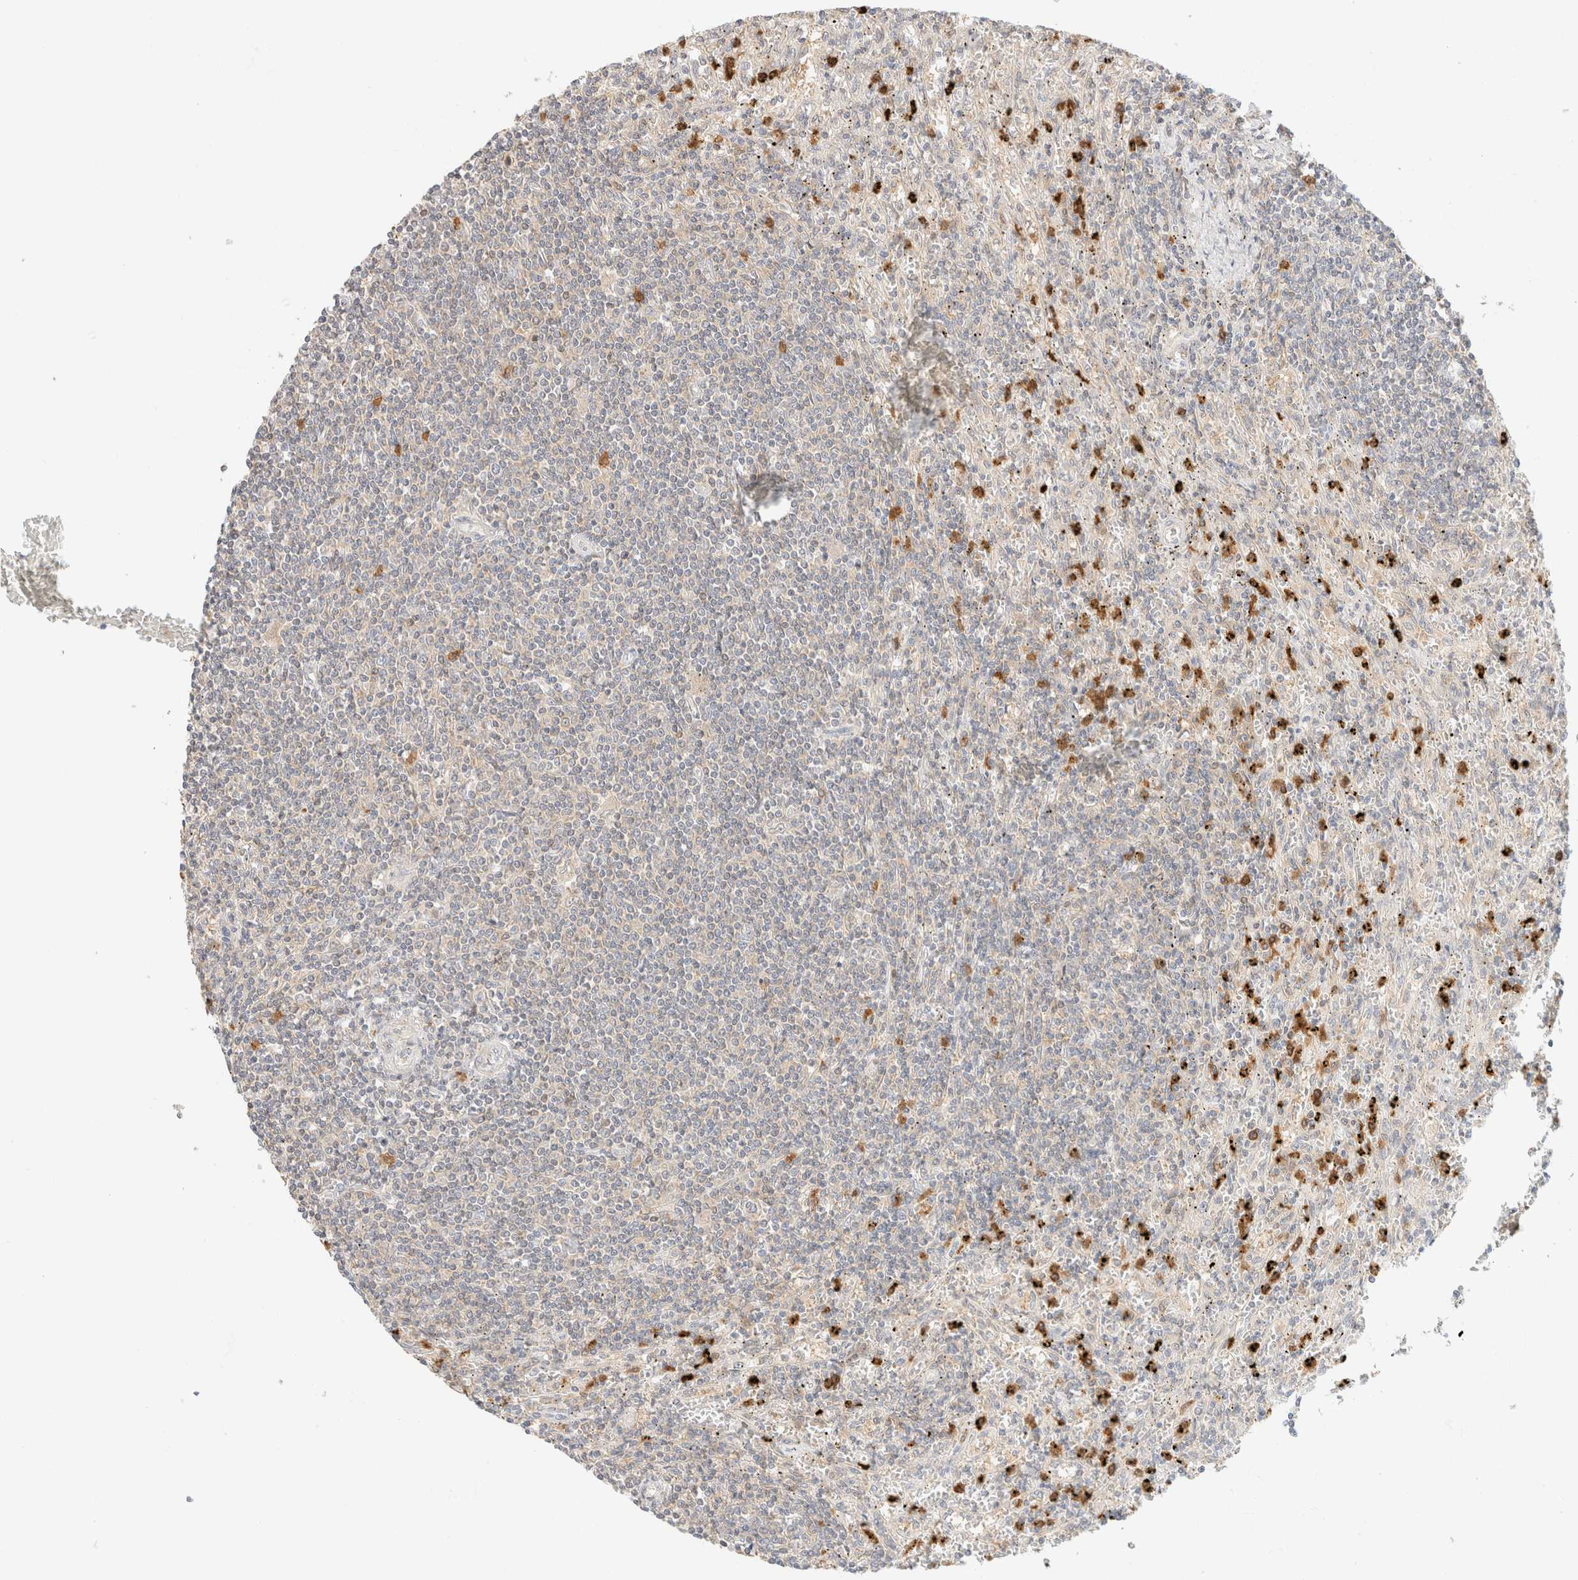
{"staining": {"intensity": "negative", "quantity": "none", "location": "none"}, "tissue": "lymphoma", "cell_type": "Tumor cells", "image_type": "cancer", "snomed": [{"axis": "morphology", "description": "Malignant lymphoma, non-Hodgkin's type, Low grade"}, {"axis": "topography", "description": "Spleen"}], "caption": "Lymphoma was stained to show a protein in brown. There is no significant positivity in tumor cells.", "gene": "GPI", "patient": {"sex": "male", "age": 76}}